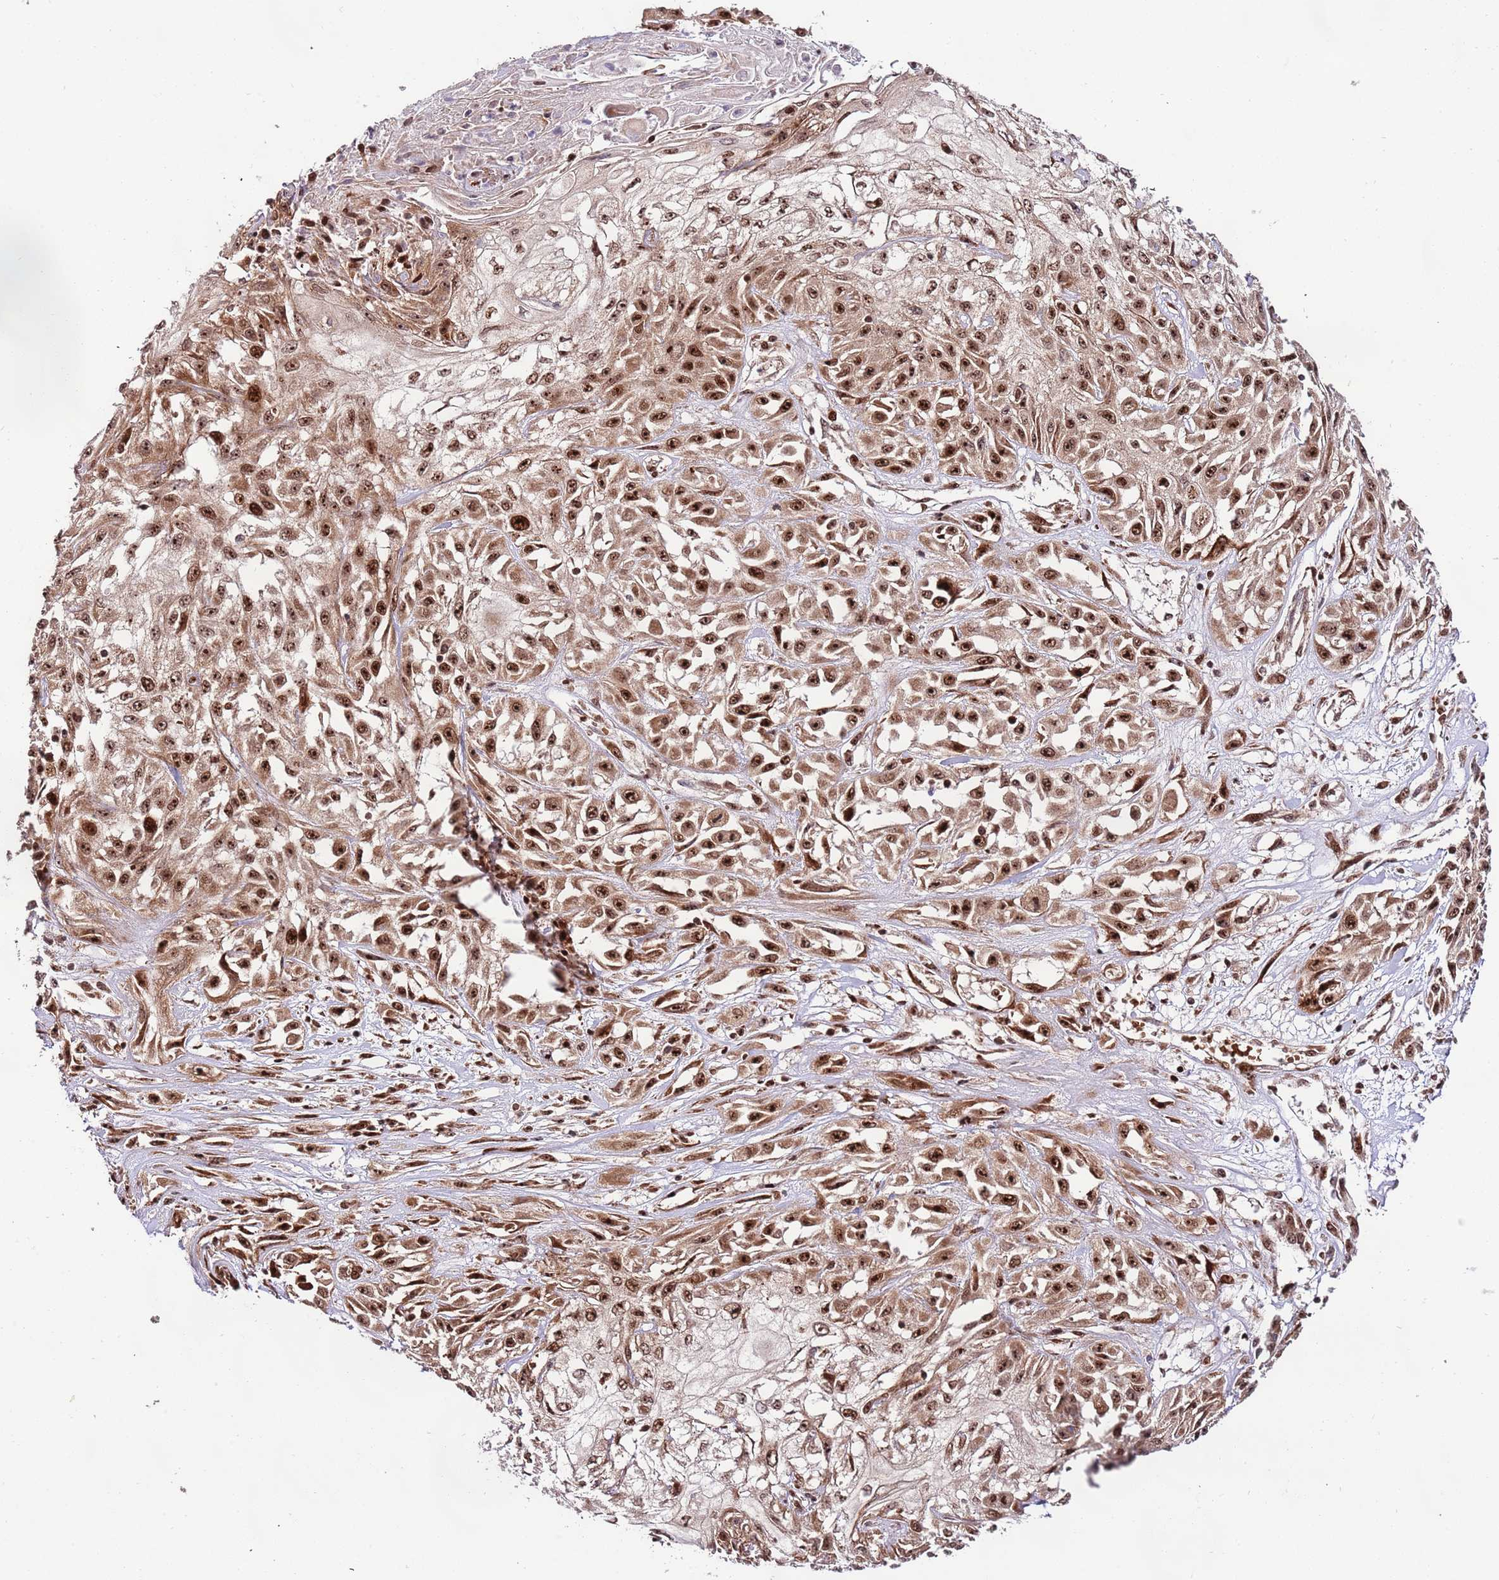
{"staining": {"intensity": "moderate", "quantity": ">75%", "location": "cytoplasmic/membranous,nuclear"}, "tissue": "skin cancer", "cell_type": "Tumor cells", "image_type": "cancer", "snomed": [{"axis": "morphology", "description": "Squamous cell carcinoma, NOS"}, {"axis": "morphology", "description": "Squamous cell carcinoma, metastatic, NOS"}, {"axis": "topography", "description": "Skin"}, {"axis": "topography", "description": "Lymph node"}], "caption": "Approximately >75% of tumor cells in skin cancer reveal moderate cytoplasmic/membranous and nuclear protein positivity as visualized by brown immunohistochemical staining.", "gene": "RIF1", "patient": {"sex": "male", "age": 75}}